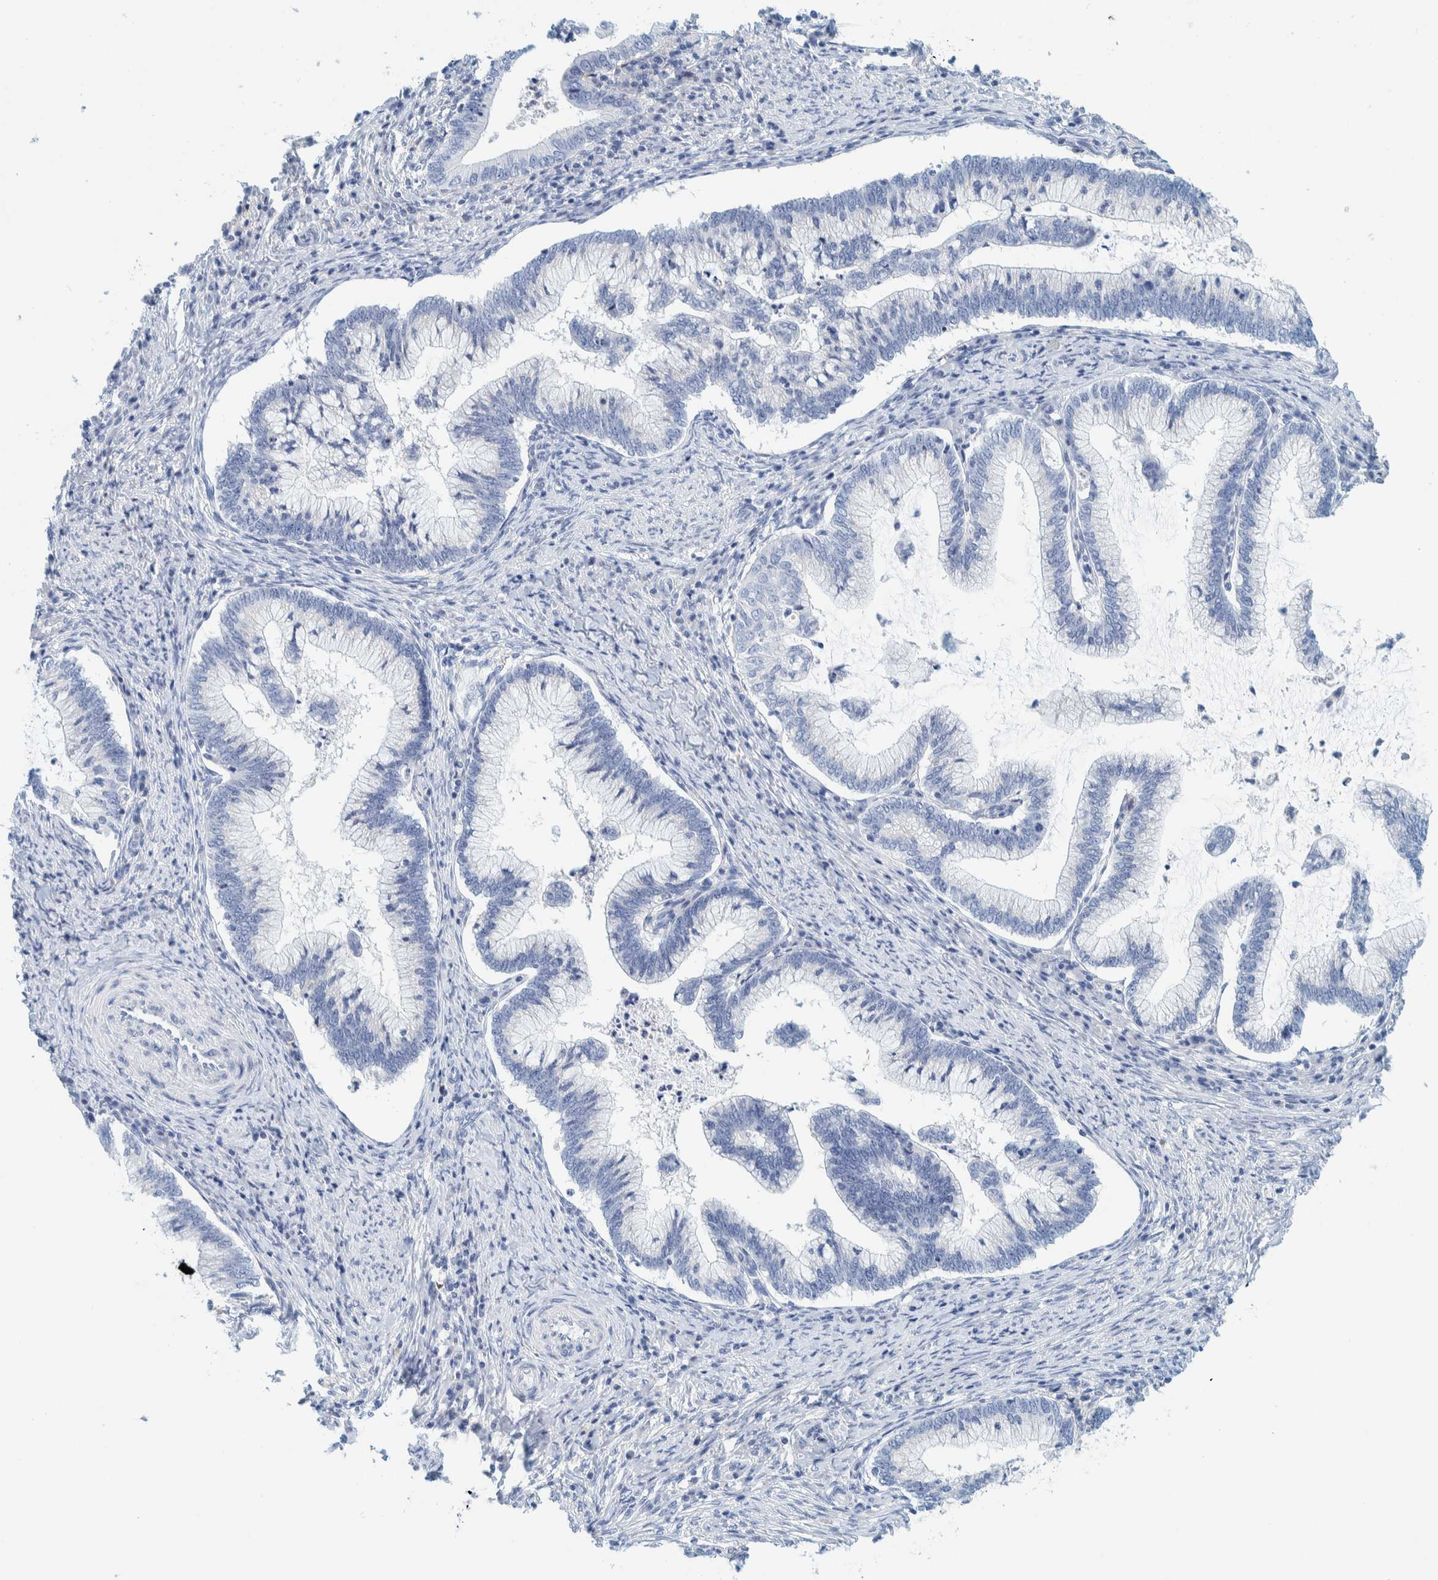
{"staining": {"intensity": "negative", "quantity": "none", "location": "none"}, "tissue": "cervical cancer", "cell_type": "Tumor cells", "image_type": "cancer", "snomed": [{"axis": "morphology", "description": "Adenocarcinoma, NOS"}, {"axis": "topography", "description": "Cervix"}], "caption": "Cervical adenocarcinoma was stained to show a protein in brown. There is no significant staining in tumor cells.", "gene": "MOG", "patient": {"sex": "female", "age": 36}}